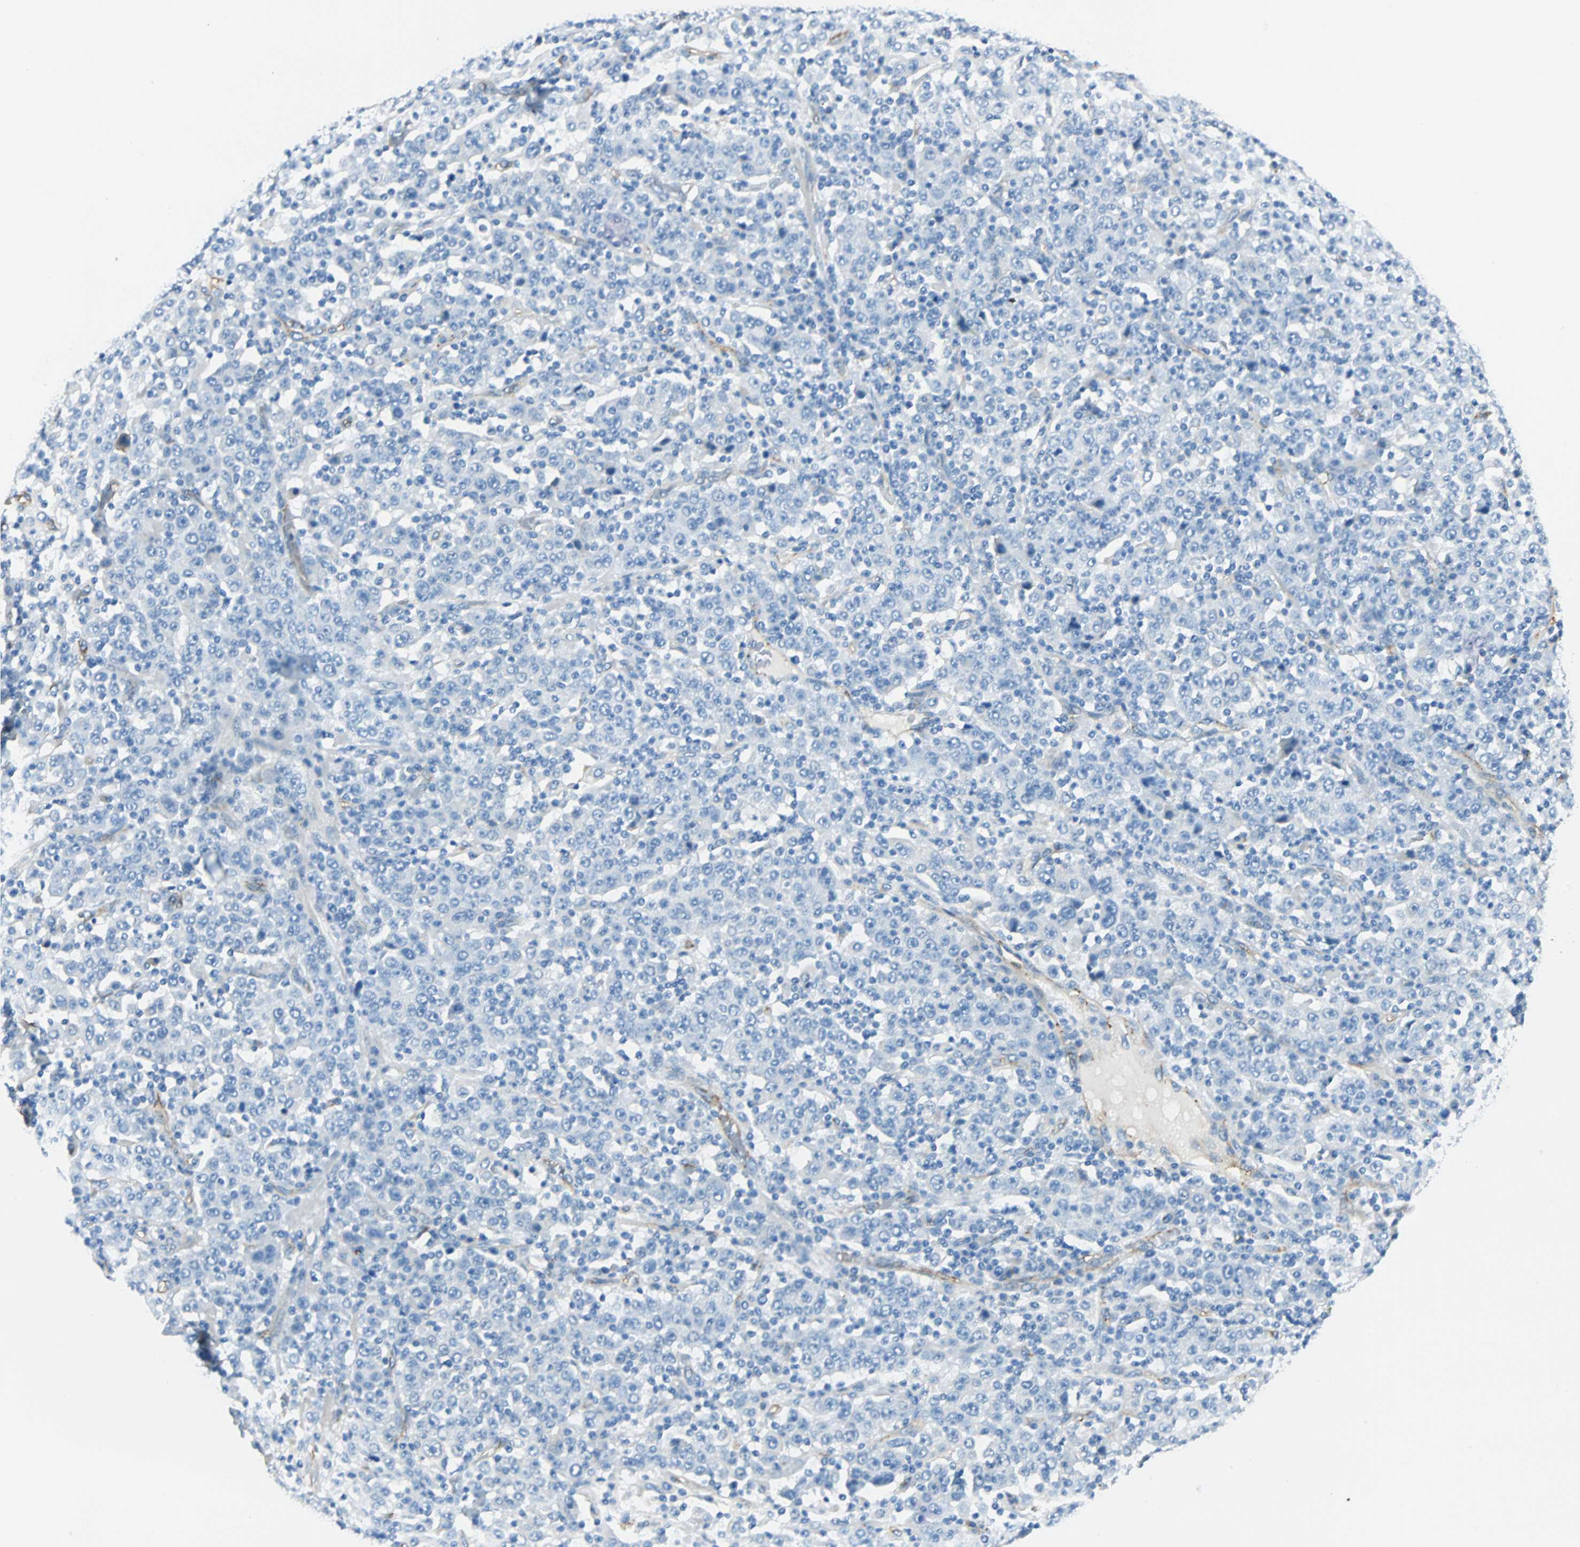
{"staining": {"intensity": "negative", "quantity": "none", "location": "none"}, "tissue": "stomach cancer", "cell_type": "Tumor cells", "image_type": "cancer", "snomed": [{"axis": "morphology", "description": "Normal tissue, NOS"}, {"axis": "morphology", "description": "Adenocarcinoma, NOS"}, {"axis": "topography", "description": "Stomach, upper"}, {"axis": "topography", "description": "Stomach"}], "caption": "DAB (3,3'-diaminobenzidine) immunohistochemical staining of stomach cancer (adenocarcinoma) displays no significant positivity in tumor cells.", "gene": "VPS9D1", "patient": {"sex": "male", "age": 59}}